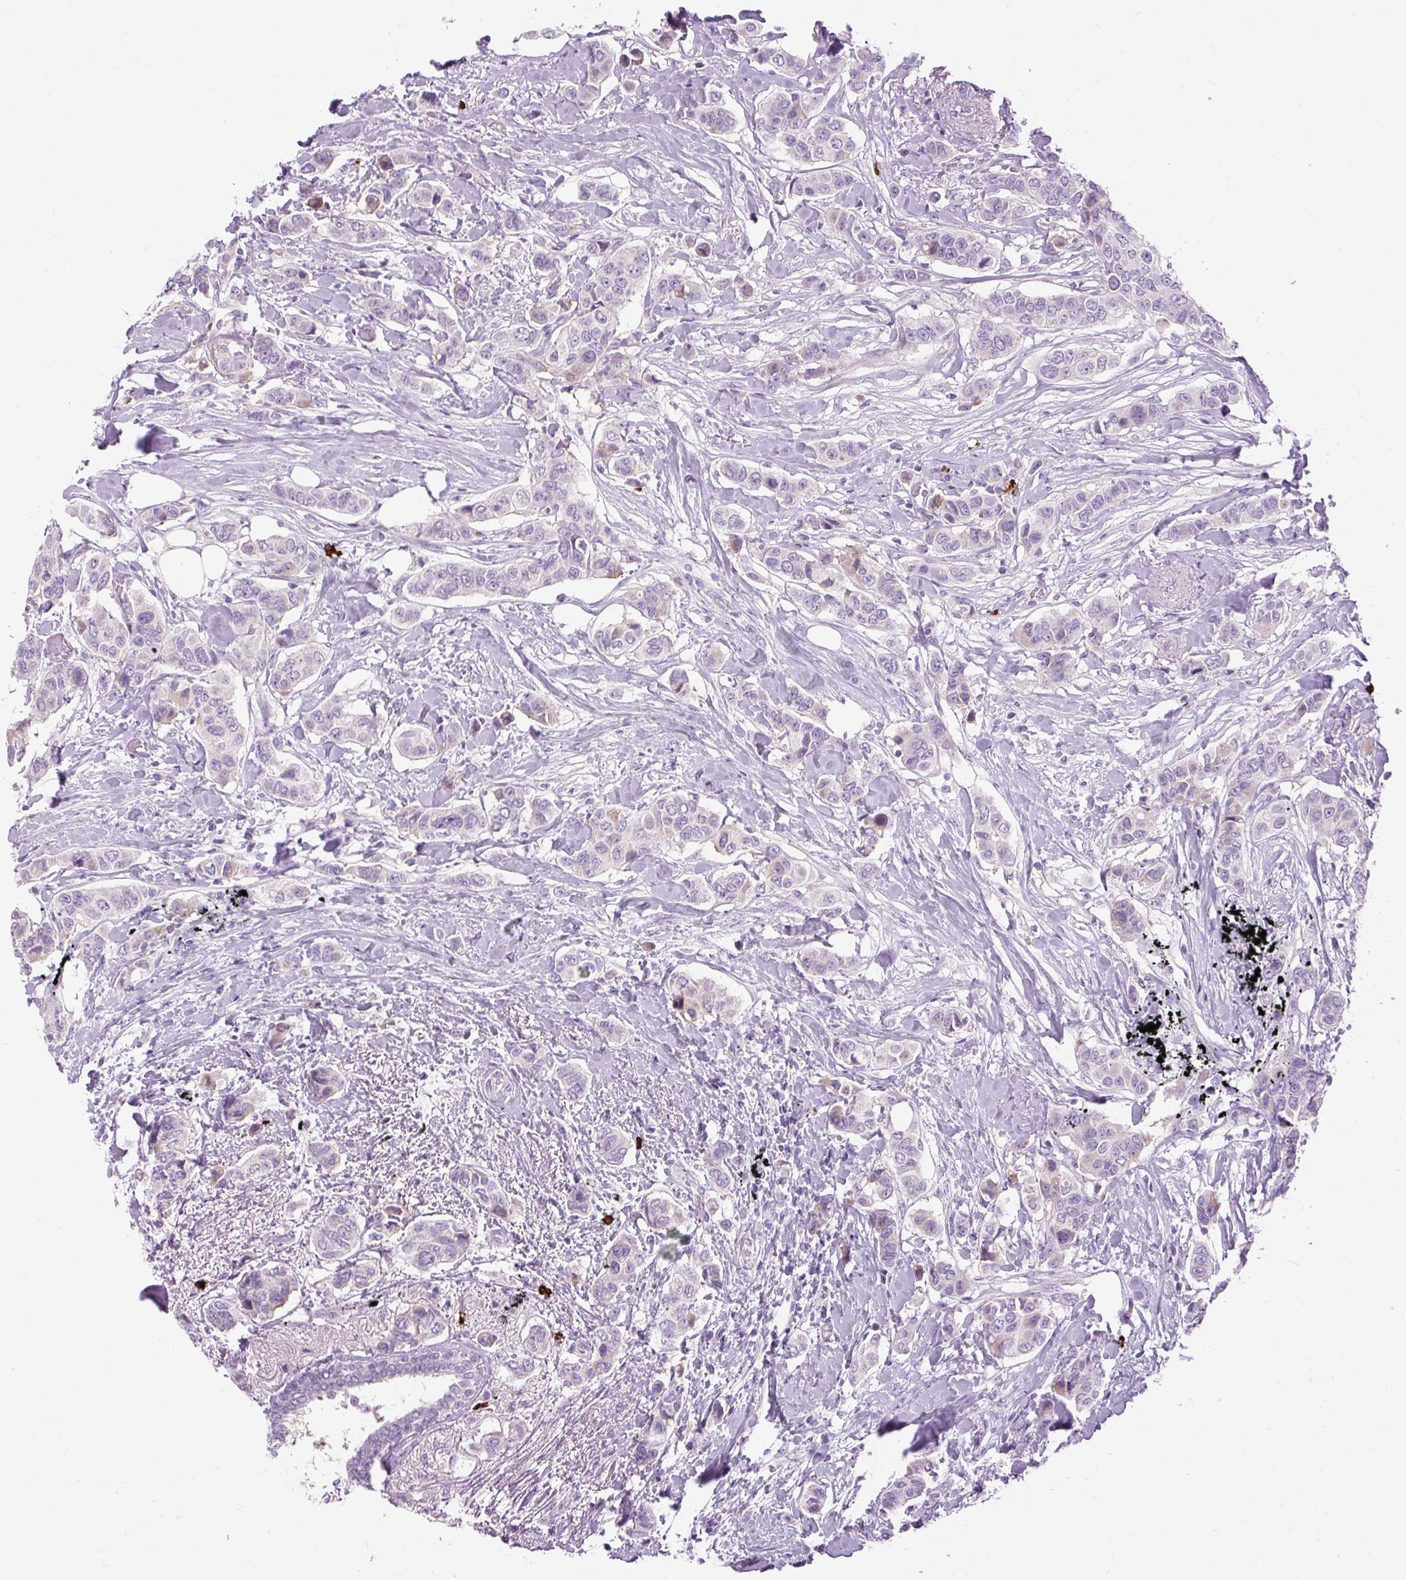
{"staining": {"intensity": "negative", "quantity": "none", "location": "none"}, "tissue": "breast cancer", "cell_type": "Tumor cells", "image_type": "cancer", "snomed": [{"axis": "morphology", "description": "Lobular carcinoma"}, {"axis": "topography", "description": "Breast"}], "caption": "A high-resolution micrograph shows immunohistochemistry staining of breast cancer (lobular carcinoma), which displays no significant positivity in tumor cells. The staining is performed using DAB (3,3'-diaminobenzidine) brown chromogen with nuclei counter-stained in using hematoxylin.", "gene": "ARRDC2", "patient": {"sex": "female", "age": 51}}